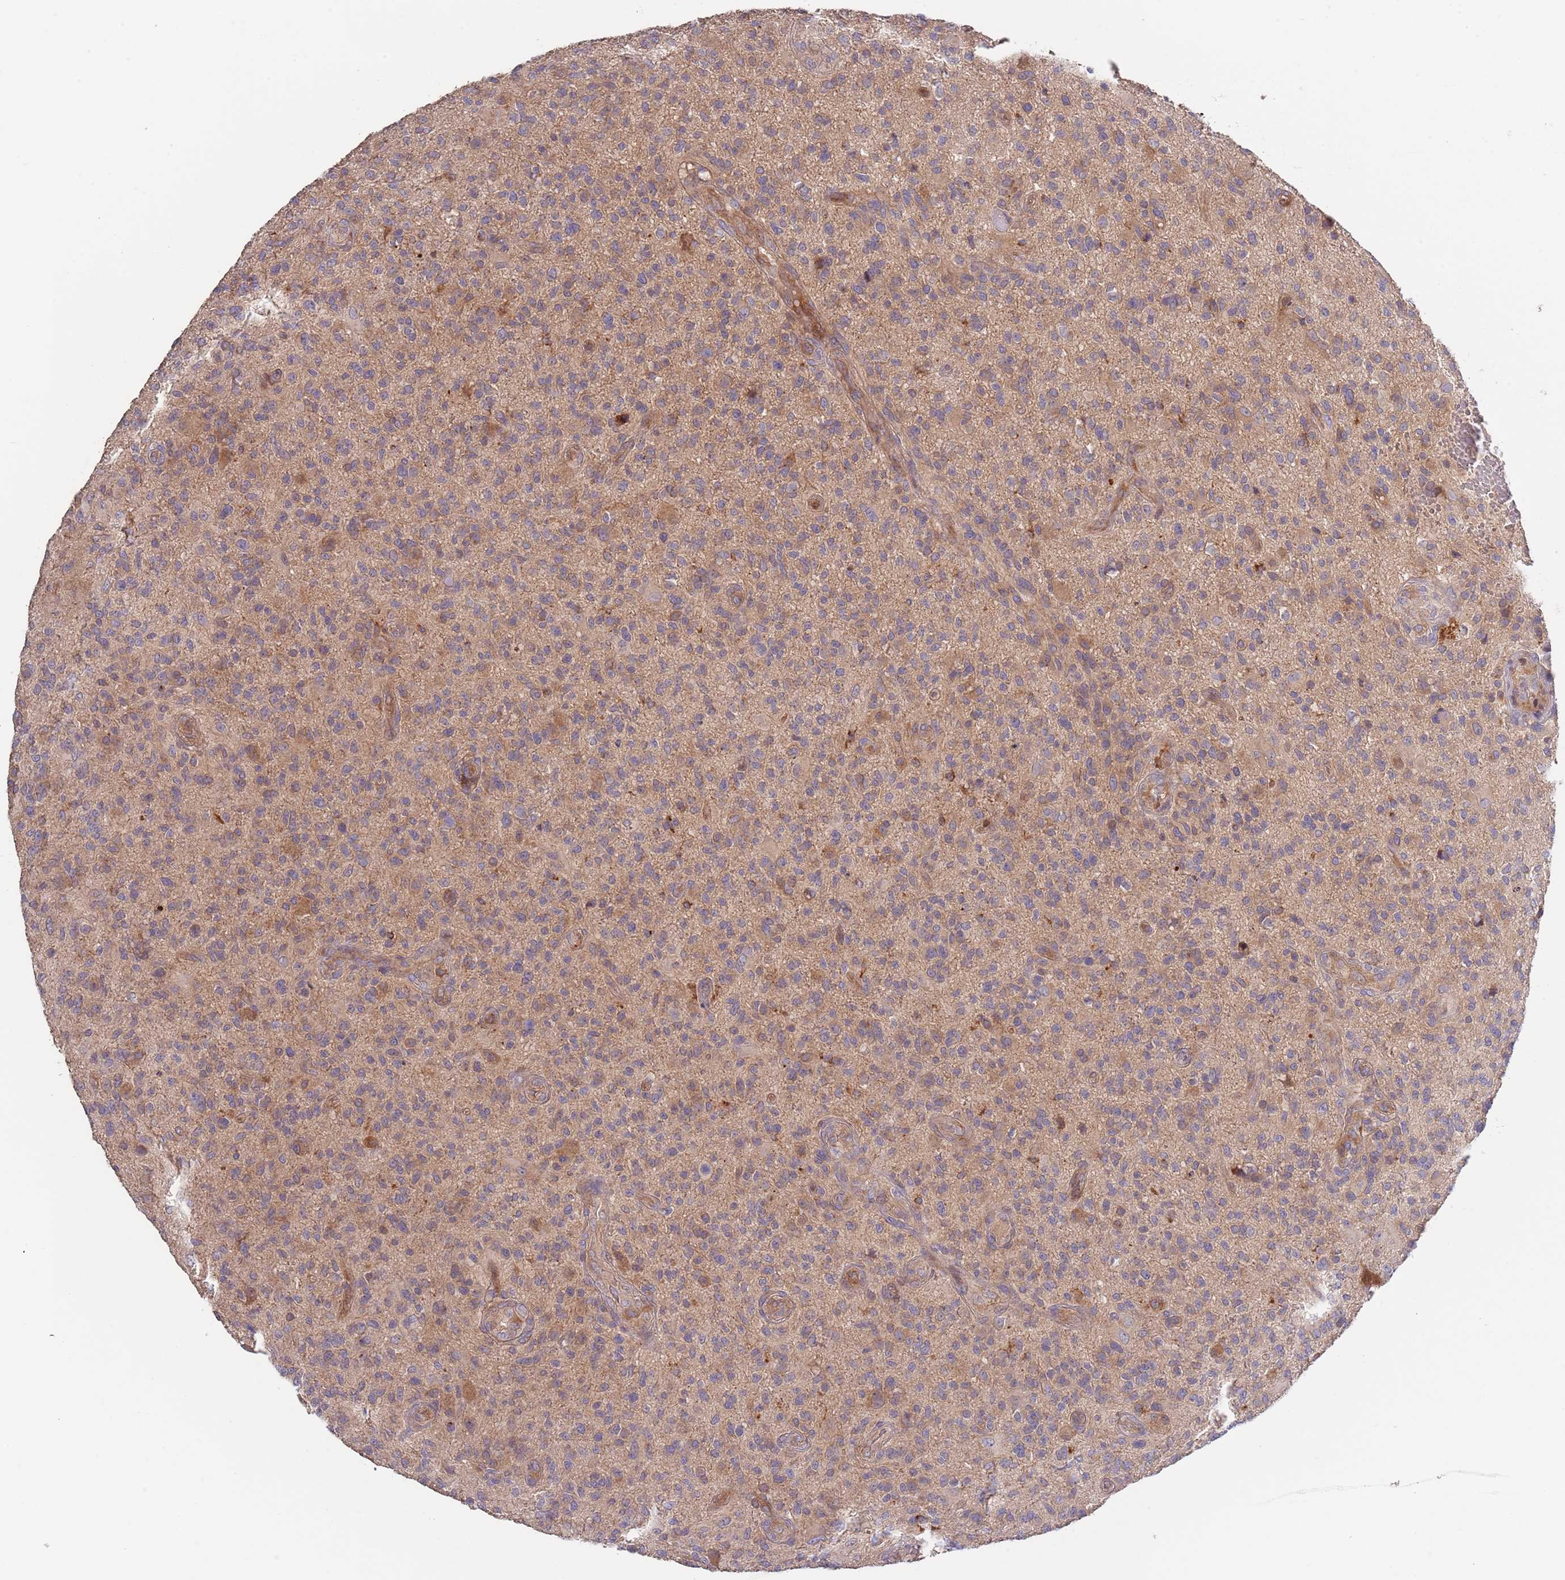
{"staining": {"intensity": "weak", "quantity": "25%-75%", "location": "cytoplasmic/membranous"}, "tissue": "glioma", "cell_type": "Tumor cells", "image_type": "cancer", "snomed": [{"axis": "morphology", "description": "Glioma, malignant, High grade"}, {"axis": "topography", "description": "Brain"}], "caption": "Immunohistochemistry image of human malignant high-grade glioma stained for a protein (brown), which reveals low levels of weak cytoplasmic/membranous staining in approximately 25%-75% of tumor cells.", "gene": "ABCC10", "patient": {"sex": "male", "age": 47}}